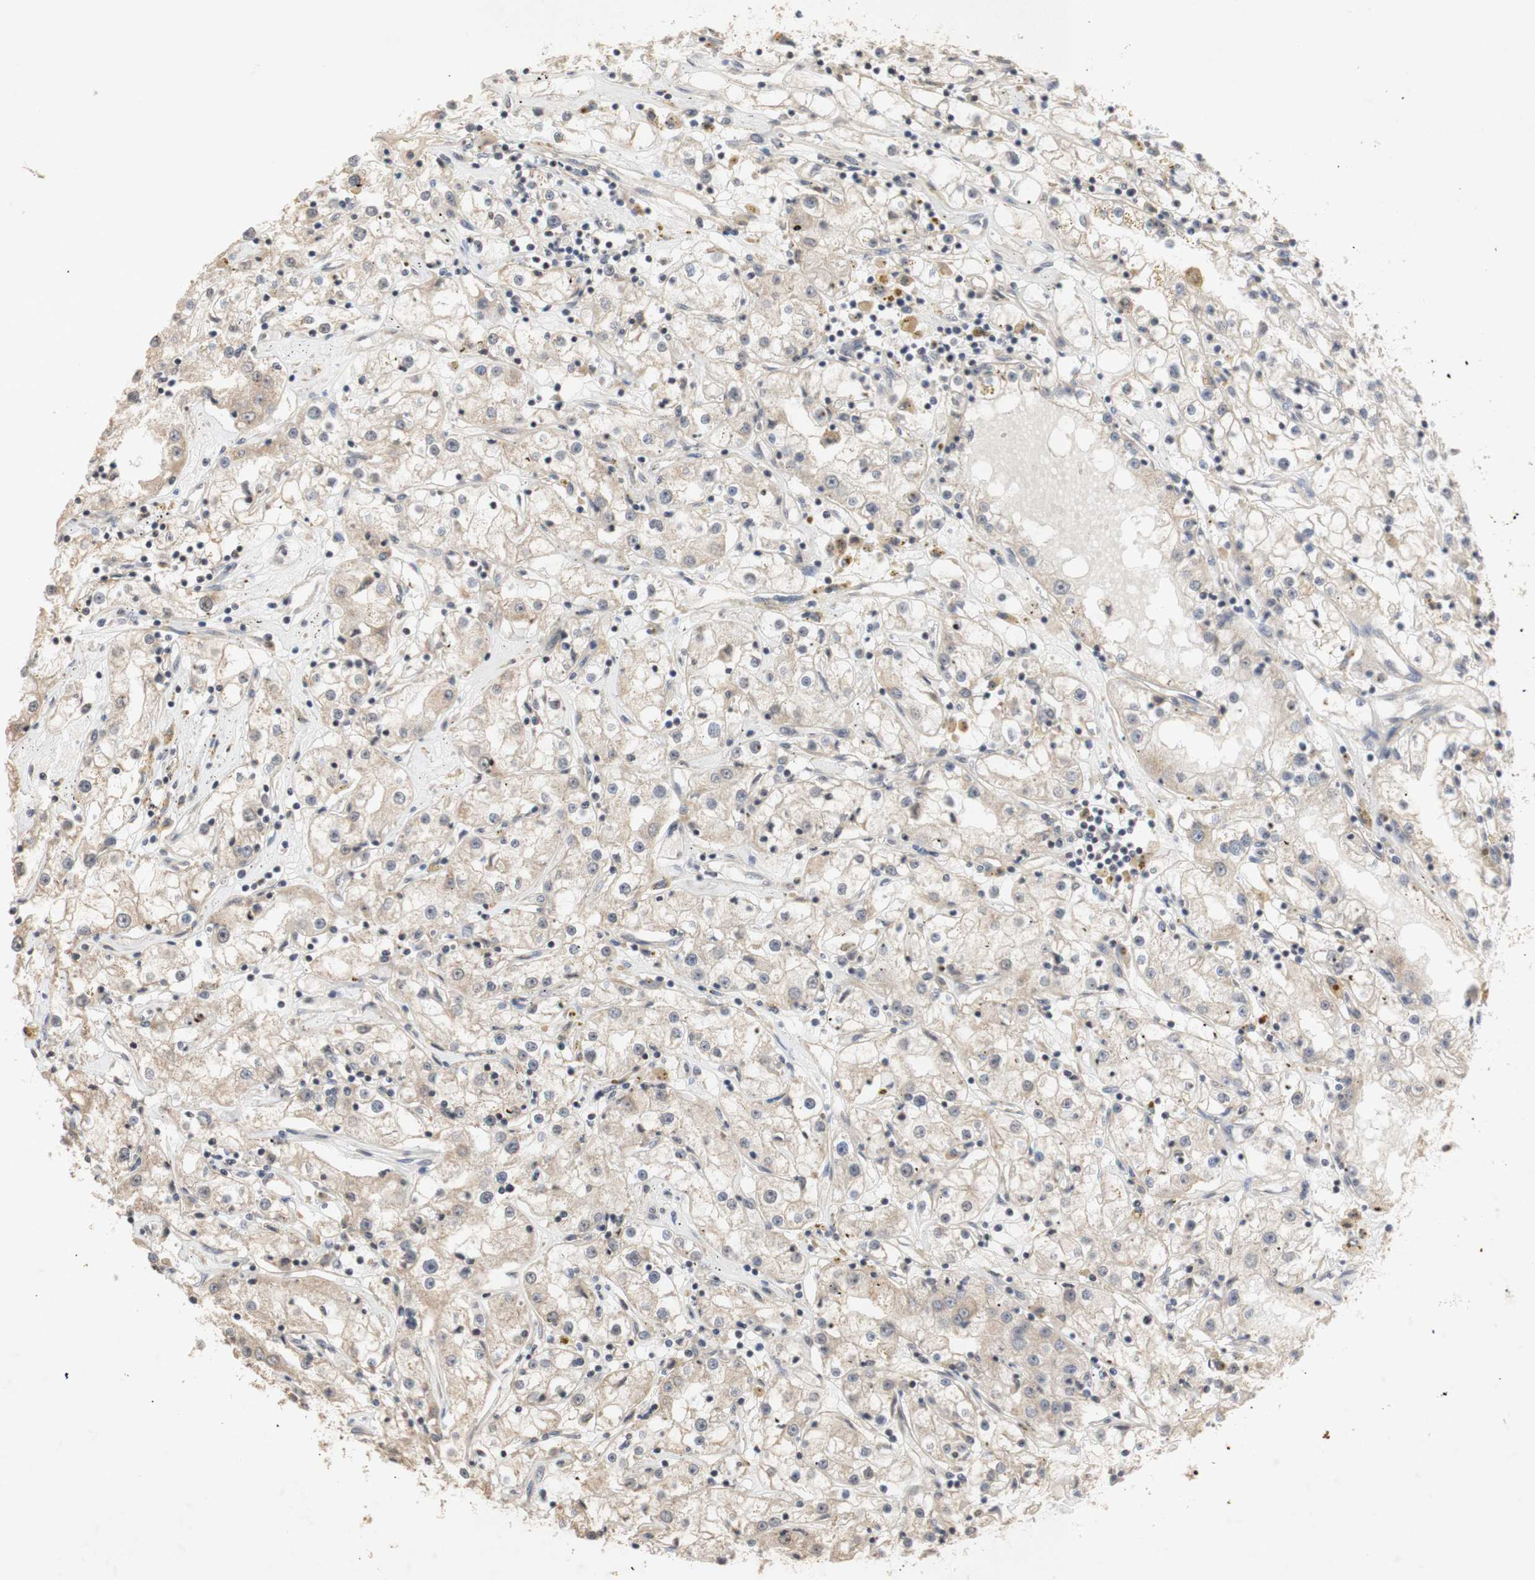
{"staining": {"intensity": "weak", "quantity": ">75%", "location": "cytoplasmic/membranous"}, "tissue": "renal cancer", "cell_type": "Tumor cells", "image_type": "cancer", "snomed": [{"axis": "morphology", "description": "Adenocarcinoma, NOS"}, {"axis": "topography", "description": "Kidney"}], "caption": "Tumor cells display low levels of weak cytoplasmic/membranous staining in approximately >75% of cells in human adenocarcinoma (renal).", "gene": "FOSB", "patient": {"sex": "male", "age": 56}}